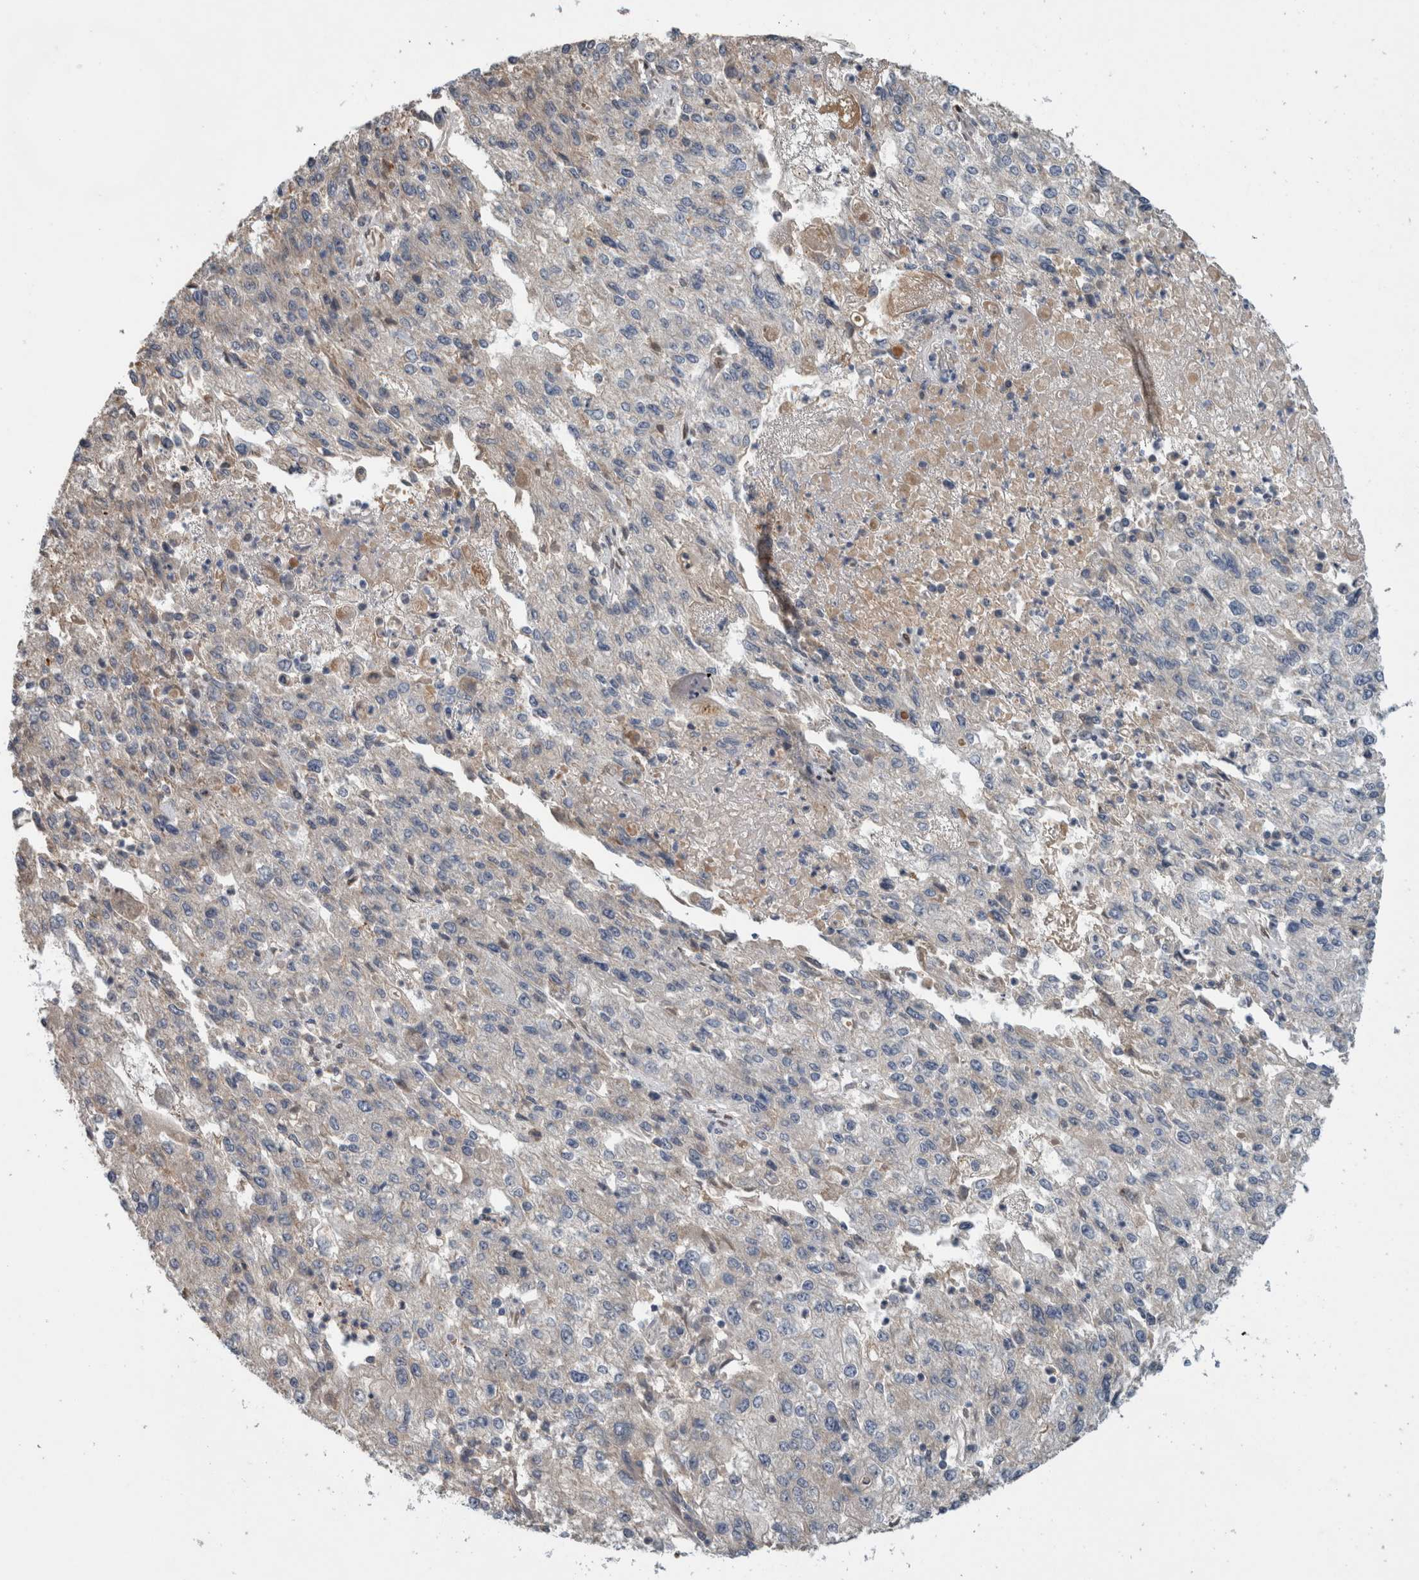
{"staining": {"intensity": "negative", "quantity": "none", "location": "none"}, "tissue": "endometrial cancer", "cell_type": "Tumor cells", "image_type": "cancer", "snomed": [{"axis": "morphology", "description": "Adenocarcinoma, NOS"}, {"axis": "topography", "description": "Endometrium"}], "caption": "Tumor cells are negative for brown protein staining in endometrial cancer.", "gene": "TARBP1", "patient": {"sex": "female", "age": 49}}